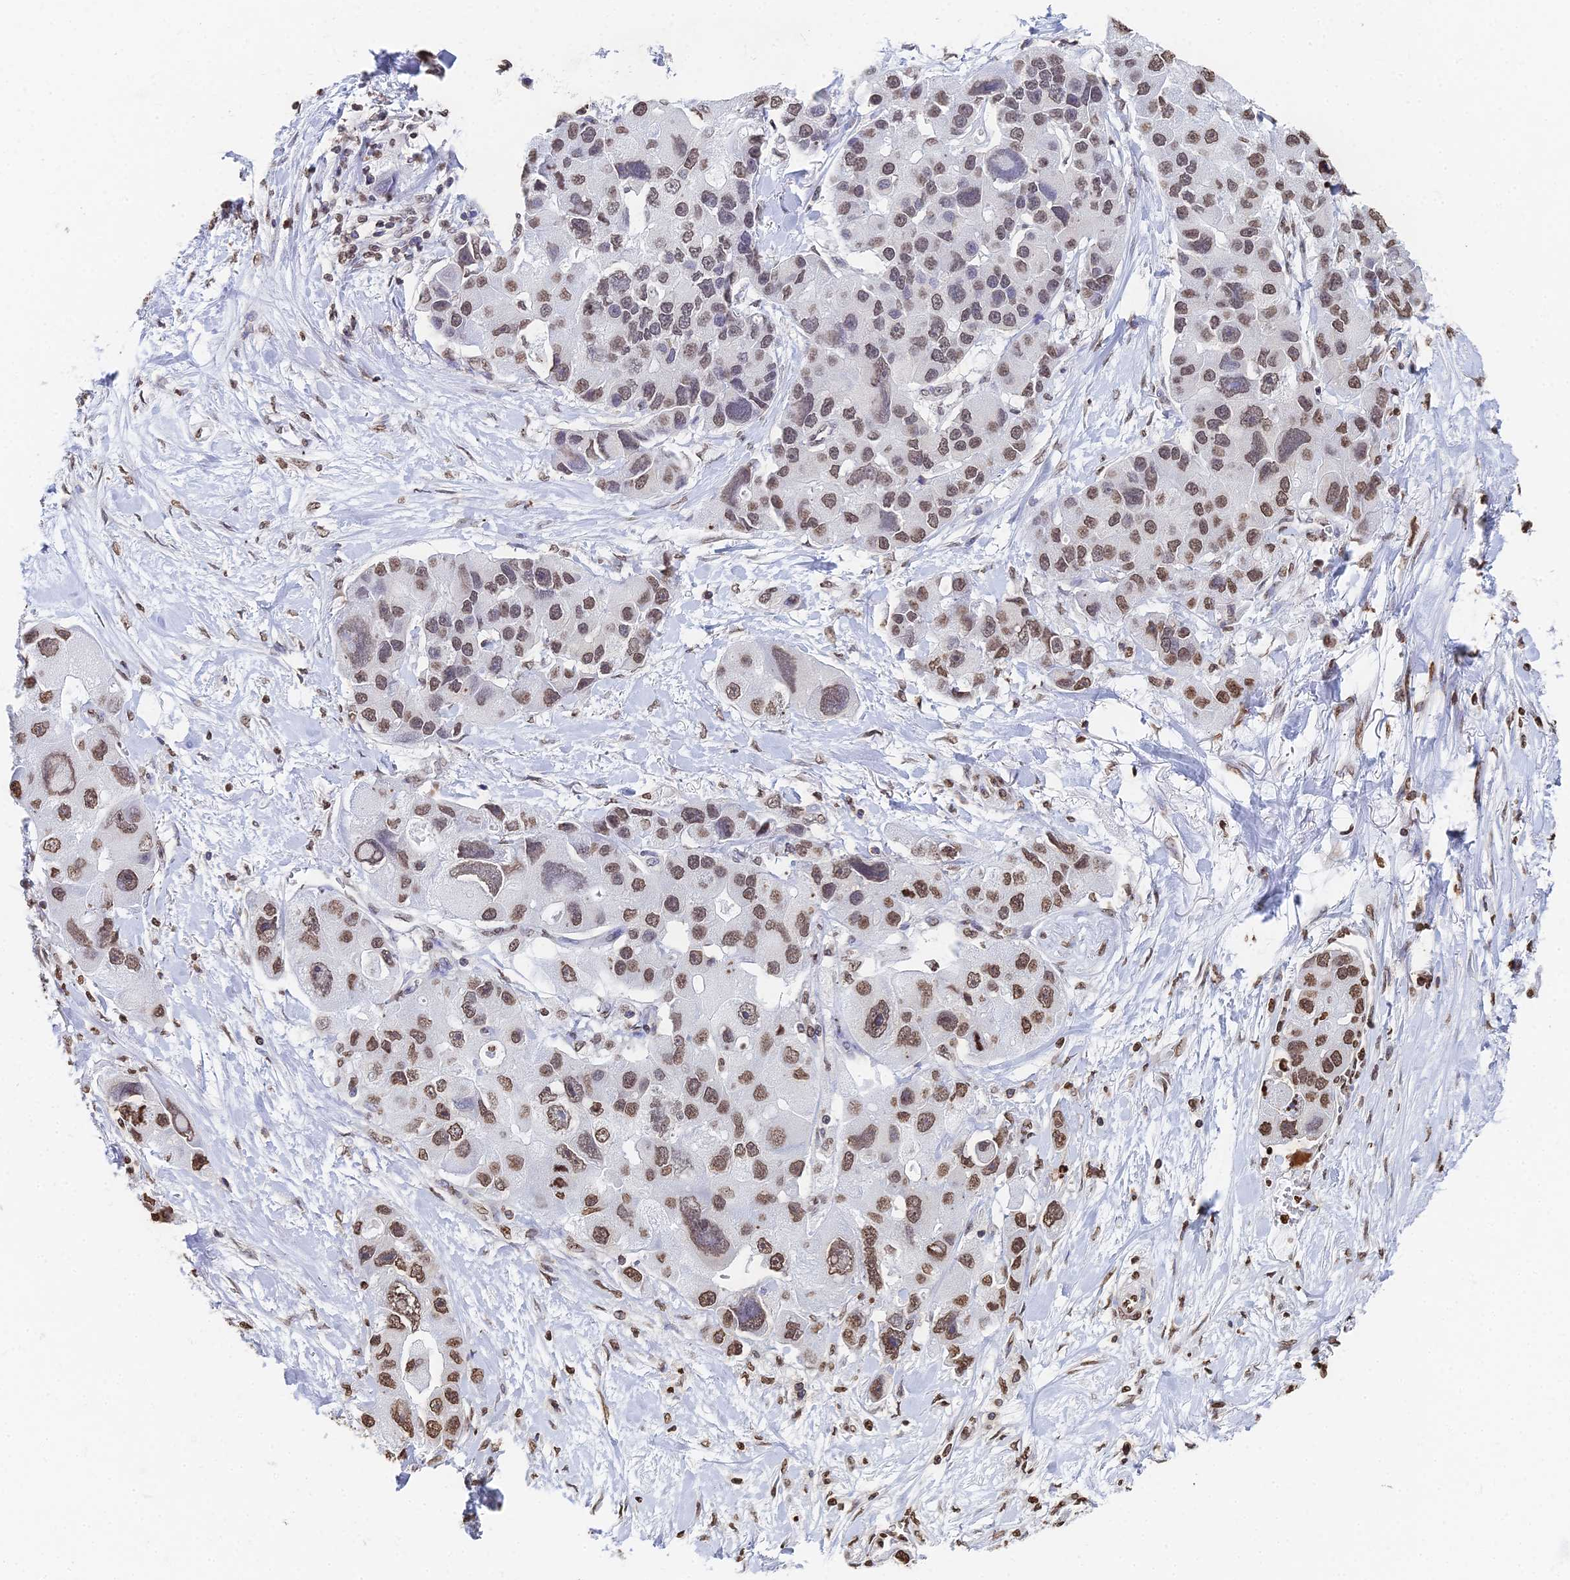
{"staining": {"intensity": "moderate", "quantity": "25%-75%", "location": "nuclear"}, "tissue": "lung cancer", "cell_type": "Tumor cells", "image_type": "cancer", "snomed": [{"axis": "morphology", "description": "Adenocarcinoma, NOS"}, {"axis": "topography", "description": "Lung"}], "caption": "Protein analysis of lung adenocarcinoma tissue demonstrates moderate nuclear staining in approximately 25%-75% of tumor cells.", "gene": "GBP3", "patient": {"sex": "female", "age": 54}}